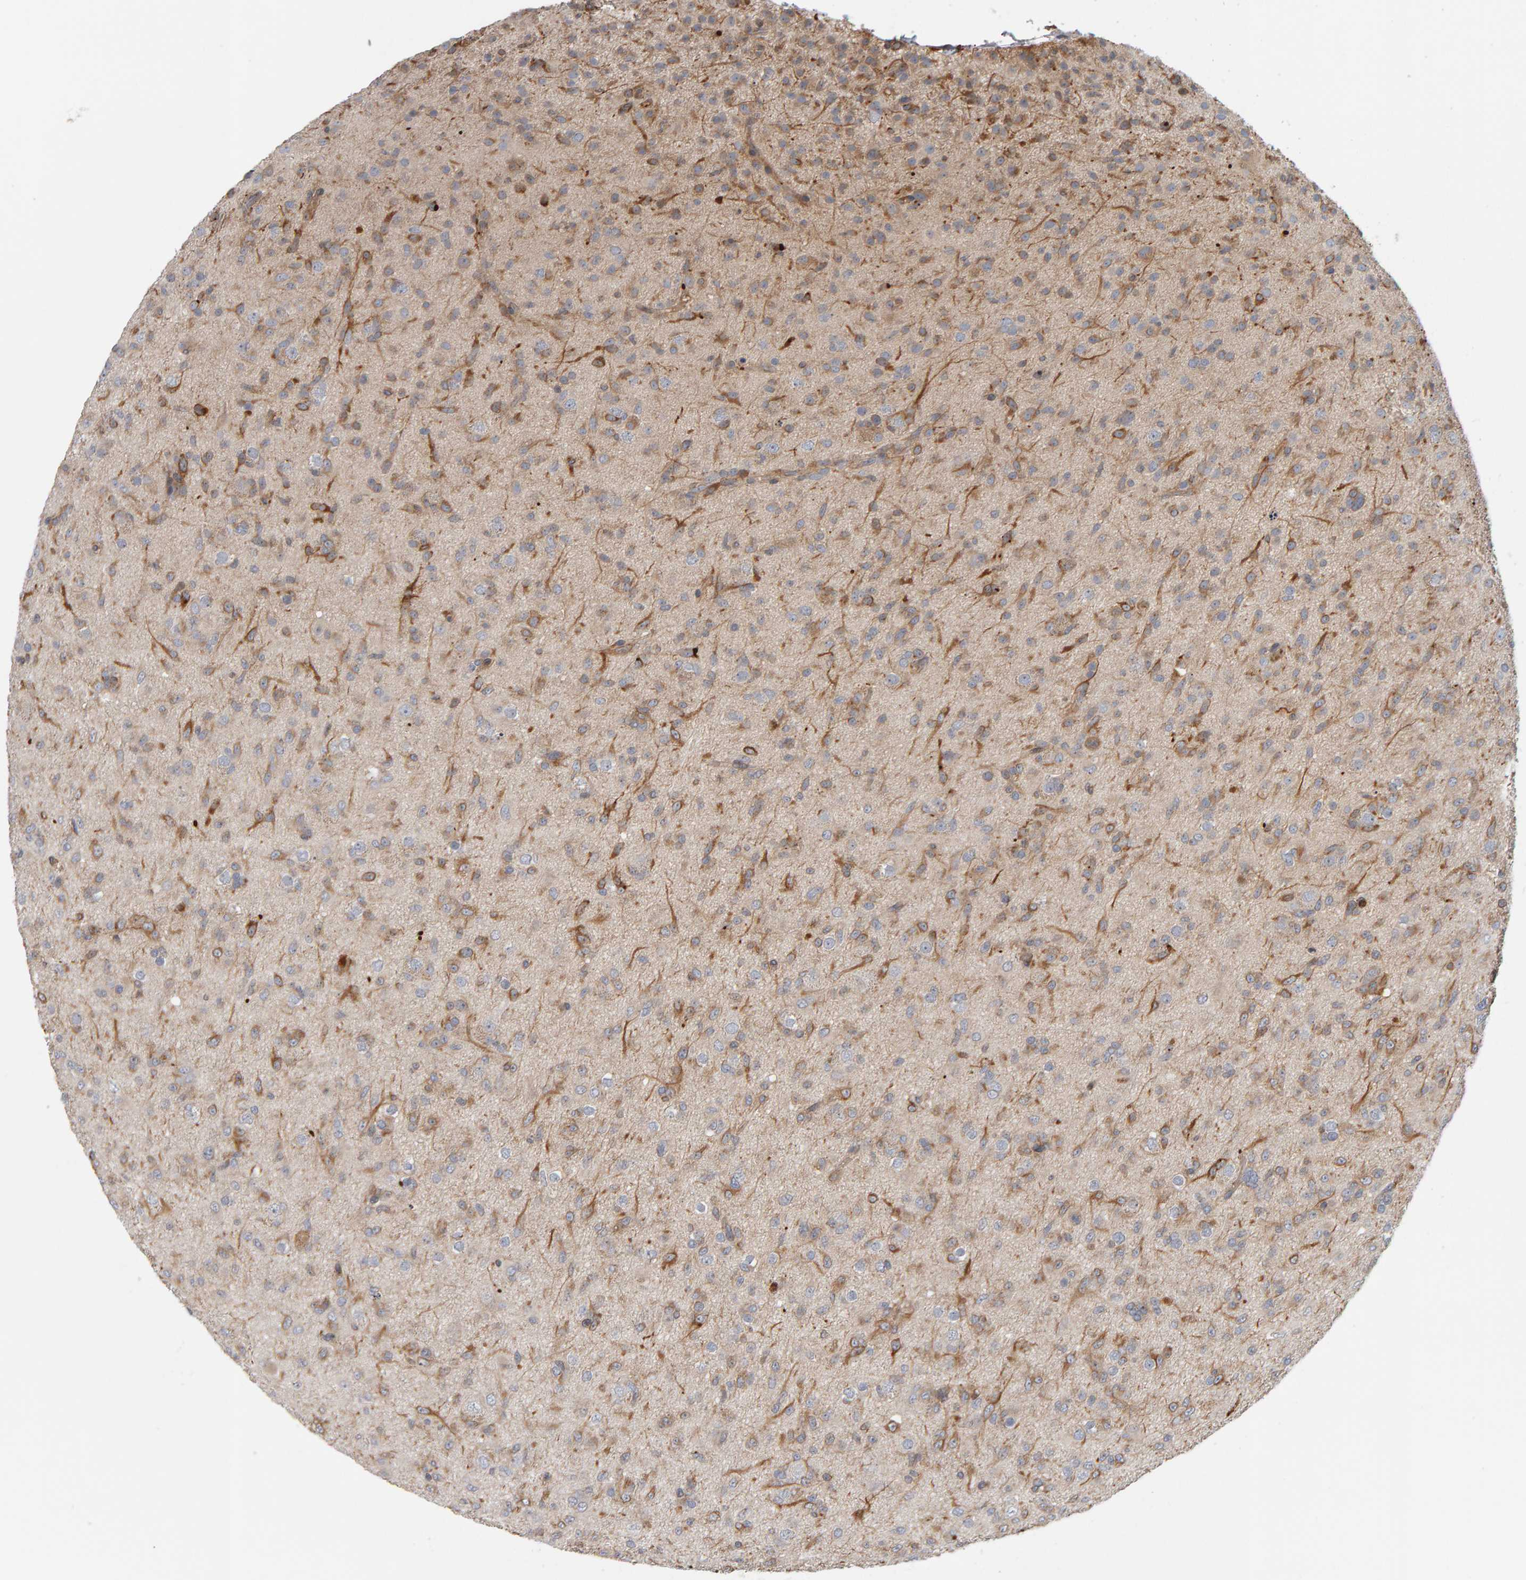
{"staining": {"intensity": "moderate", "quantity": "25%-75%", "location": "cytoplasmic/membranous"}, "tissue": "glioma", "cell_type": "Tumor cells", "image_type": "cancer", "snomed": [{"axis": "morphology", "description": "Glioma, malignant, Low grade"}, {"axis": "topography", "description": "Brain"}], "caption": "Glioma tissue exhibits moderate cytoplasmic/membranous positivity in approximately 25%-75% of tumor cells, visualized by immunohistochemistry. The staining was performed using DAB (3,3'-diaminobenzidine), with brown indicating positive protein expression. Nuclei are stained blue with hematoxylin.", "gene": "C9orf72", "patient": {"sex": "male", "age": 65}}